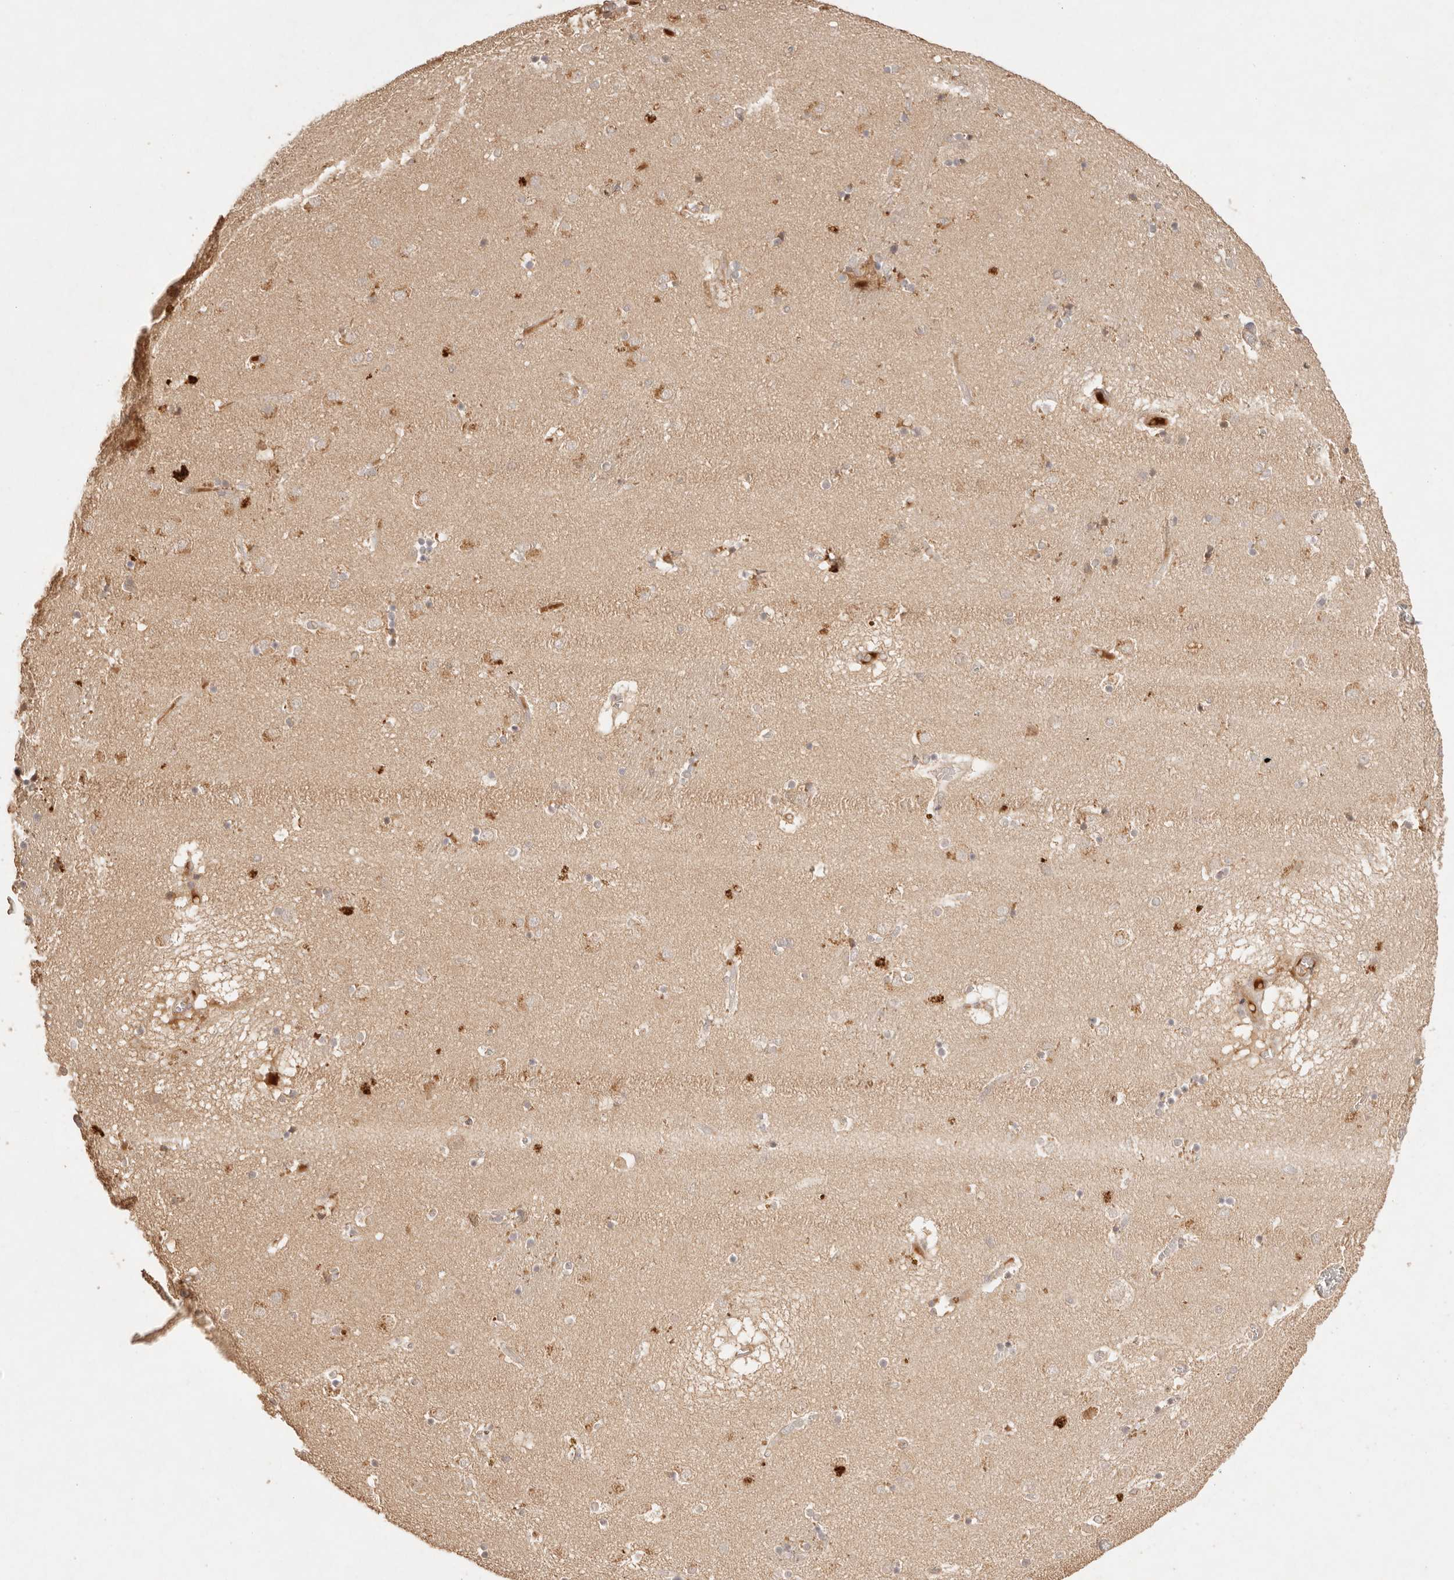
{"staining": {"intensity": "moderate", "quantity": "<25%", "location": "cytoplasmic/membranous"}, "tissue": "caudate", "cell_type": "Glial cells", "image_type": "normal", "snomed": [{"axis": "morphology", "description": "Normal tissue, NOS"}, {"axis": "topography", "description": "Lateral ventricle wall"}], "caption": "A brown stain labels moderate cytoplasmic/membranous positivity of a protein in glial cells of normal caudate.", "gene": "PHLDA3", "patient": {"sex": "male", "age": 70}}